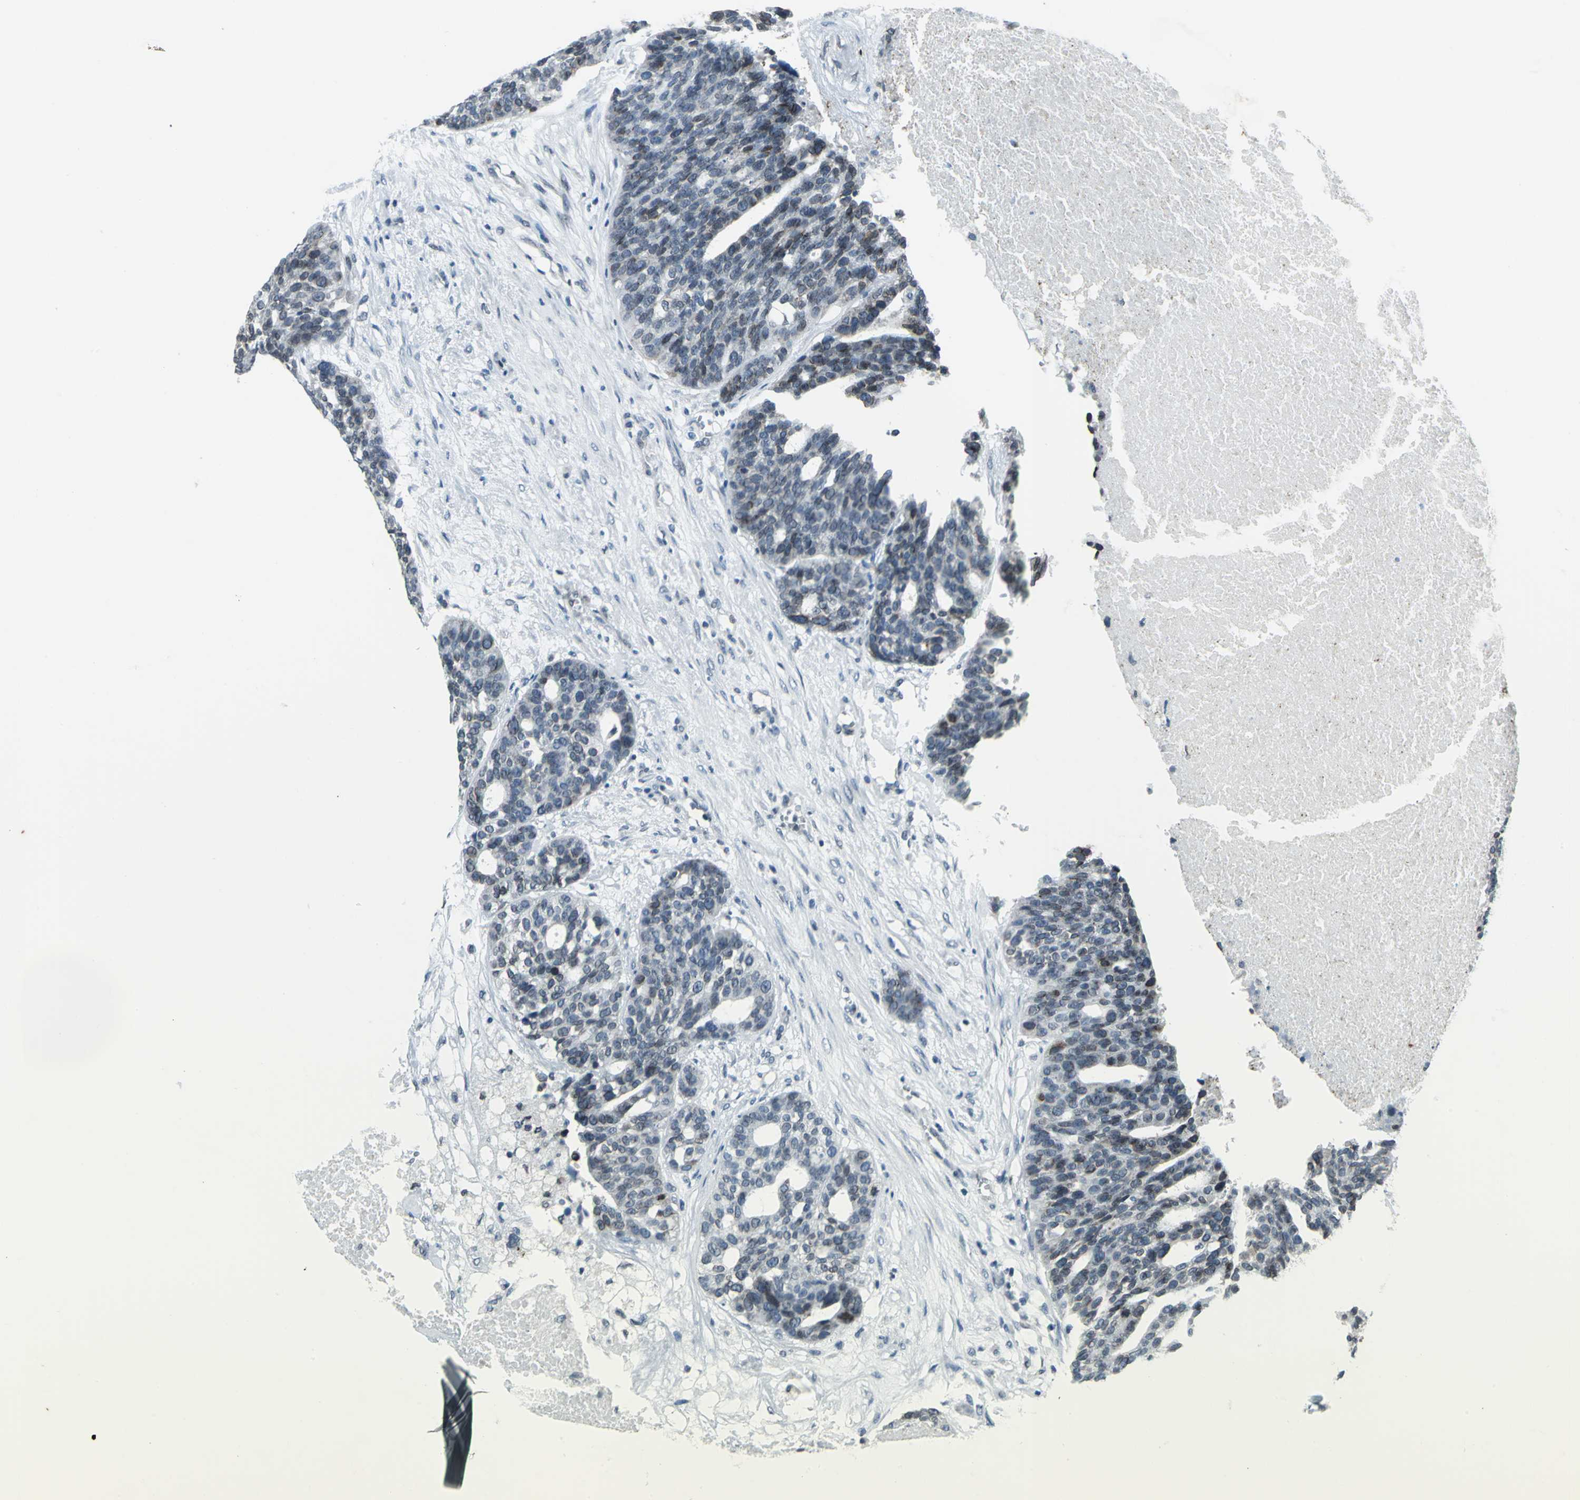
{"staining": {"intensity": "weak", "quantity": "25%-75%", "location": "cytoplasmic/membranous,nuclear"}, "tissue": "ovarian cancer", "cell_type": "Tumor cells", "image_type": "cancer", "snomed": [{"axis": "morphology", "description": "Cystadenocarcinoma, serous, NOS"}, {"axis": "topography", "description": "Ovary"}], "caption": "Serous cystadenocarcinoma (ovarian) tissue displays weak cytoplasmic/membranous and nuclear staining in approximately 25%-75% of tumor cells", "gene": "SNUPN", "patient": {"sex": "female", "age": 59}}